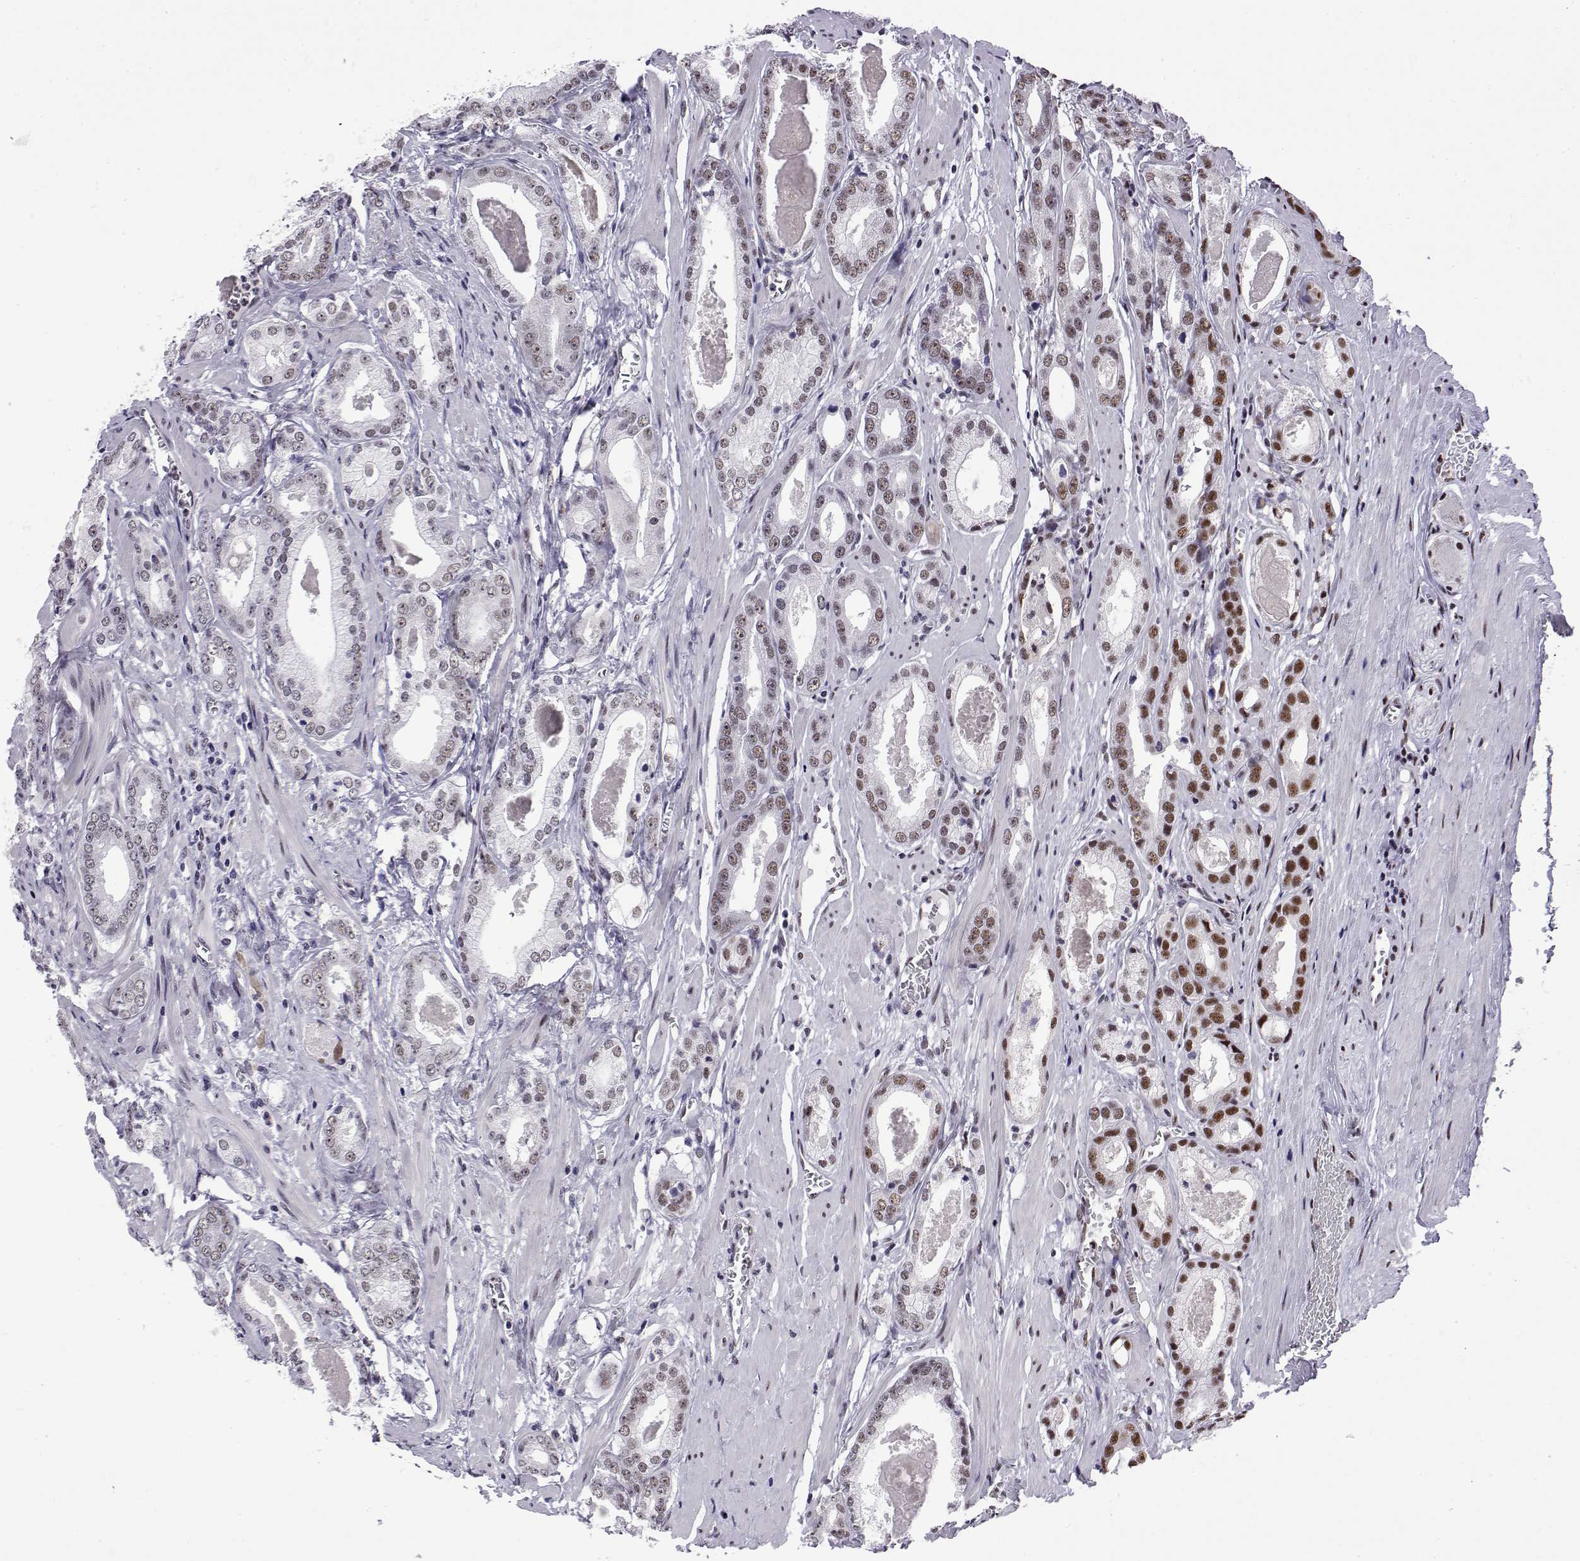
{"staining": {"intensity": "moderate", "quantity": "25%-75%", "location": "nuclear"}, "tissue": "prostate cancer", "cell_type": "Tumor cells", "image_type": "cancer", "snomed": [{"axis": "morphology", "description": "Adenocarcinoma, NOS"}, {"axis": "morphology", "description": "Adenocarcinoma, Low grade"}, {"axis": "topography", "description": "Prostate"}], "caption": "Immunohistochemical staining of human low-grade adenocarcinoma (prostate) demonstrates medium levels of moderate nuclear staining in about 25%-75% of tumor cells. Nuclei are stained in blue.", "gene": "POLDIP3", "patient": {"sex": "male", "age": 64}}